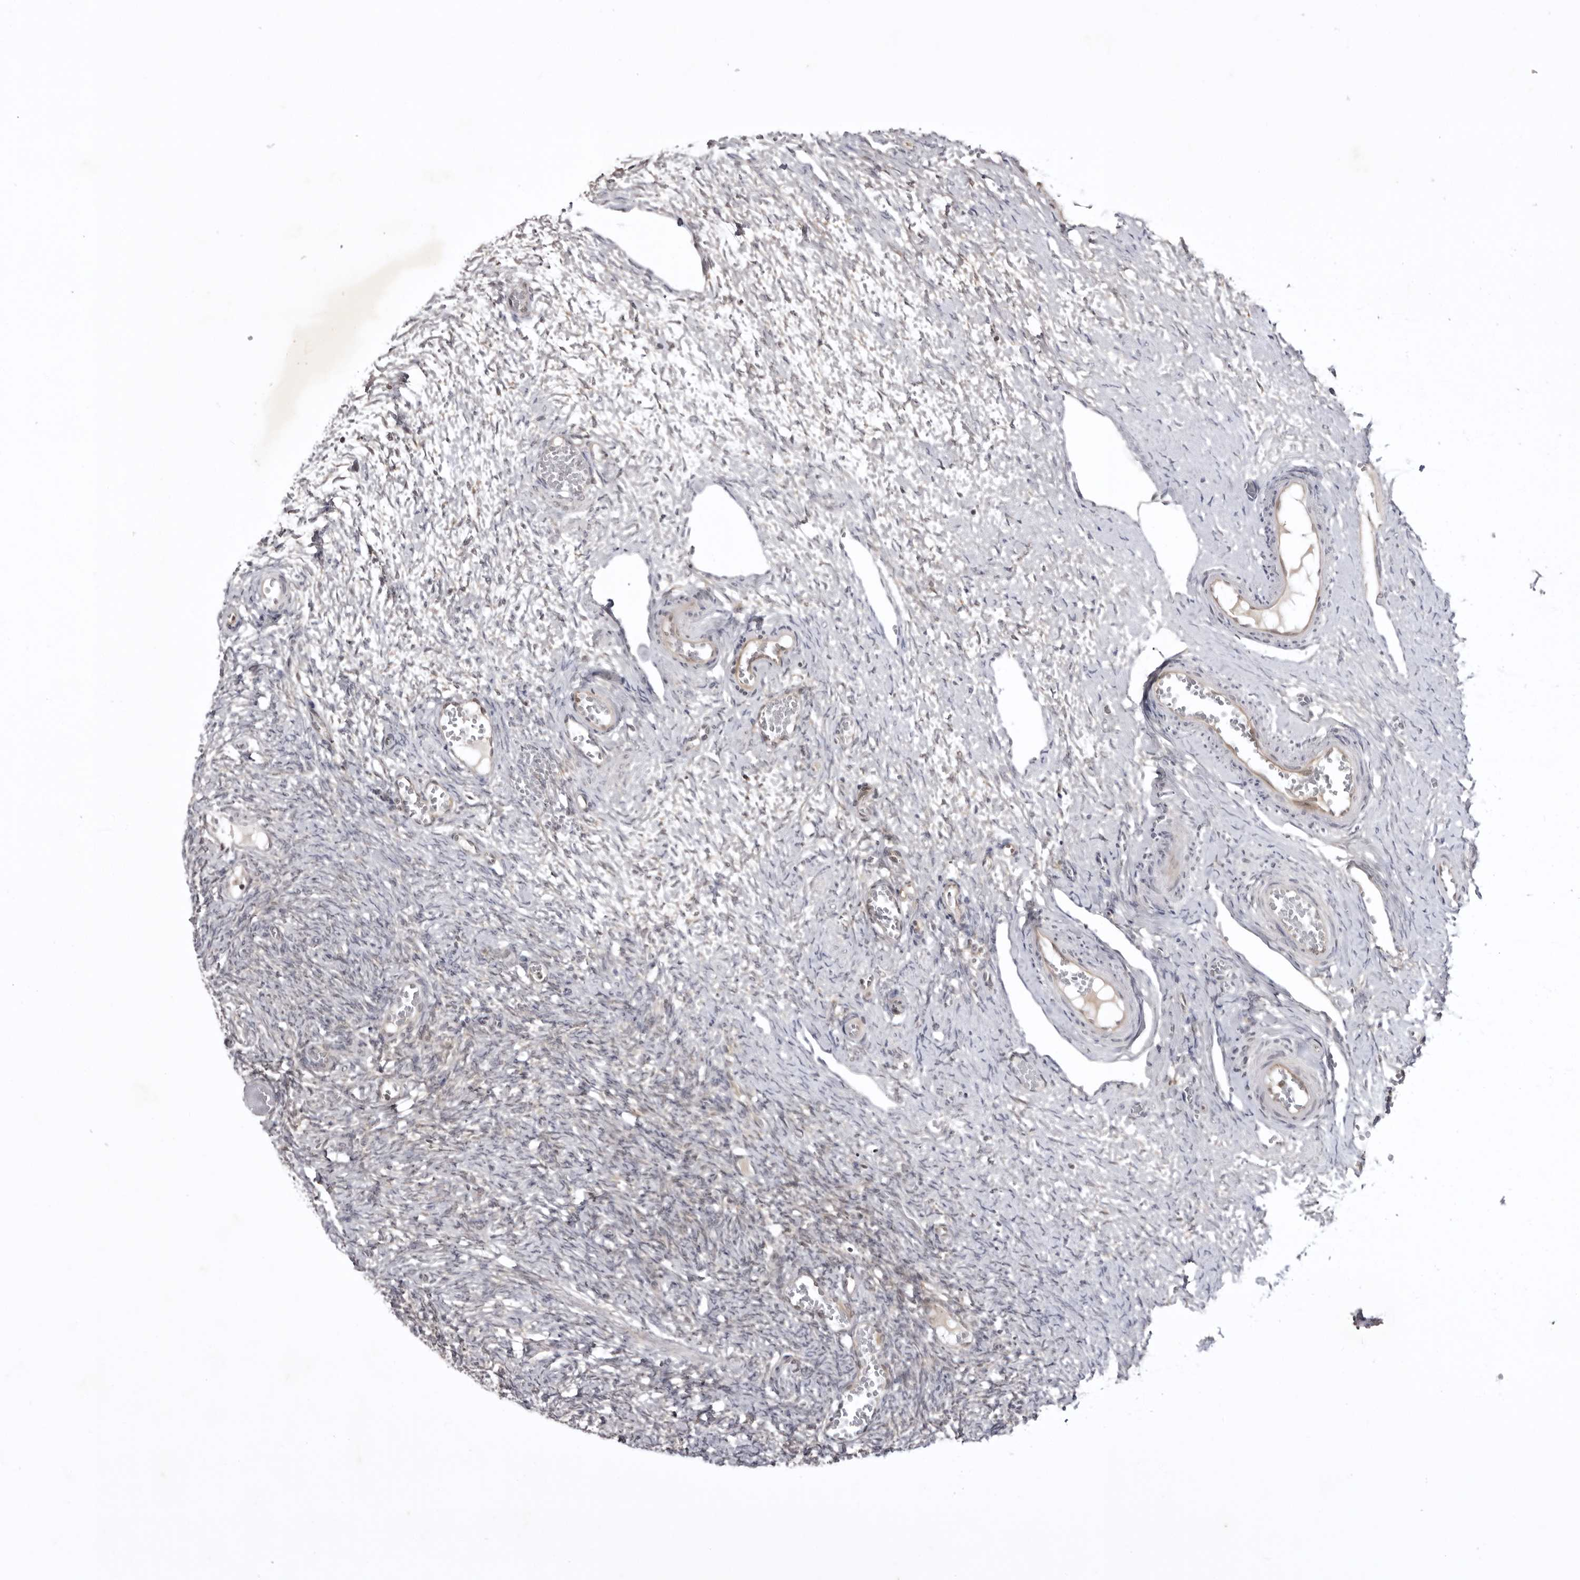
{"staining": {"intensity": "negative", "quantity": "none", "location": "none"}, "tissue": "ovary", "cell_type": "Ovarian stroma cells", "image_type": "normal", "snomed": [{"axis": "morphology", "description": "Adenocarcinoma, NOS"}, {"axis": "topography", "description": "Endometrium"}], "caption": "Protein analysis of unremarkable ovary exhibits no significant positivity in ovarian stroma cells. The staining was performed using DAB to visualize the protein expression in brown, while the nuclei were stained in blue with hematoxylin (Magnification: 20x).", "gene": "USP43", "patient": {"sex": "female", "age": 32}}